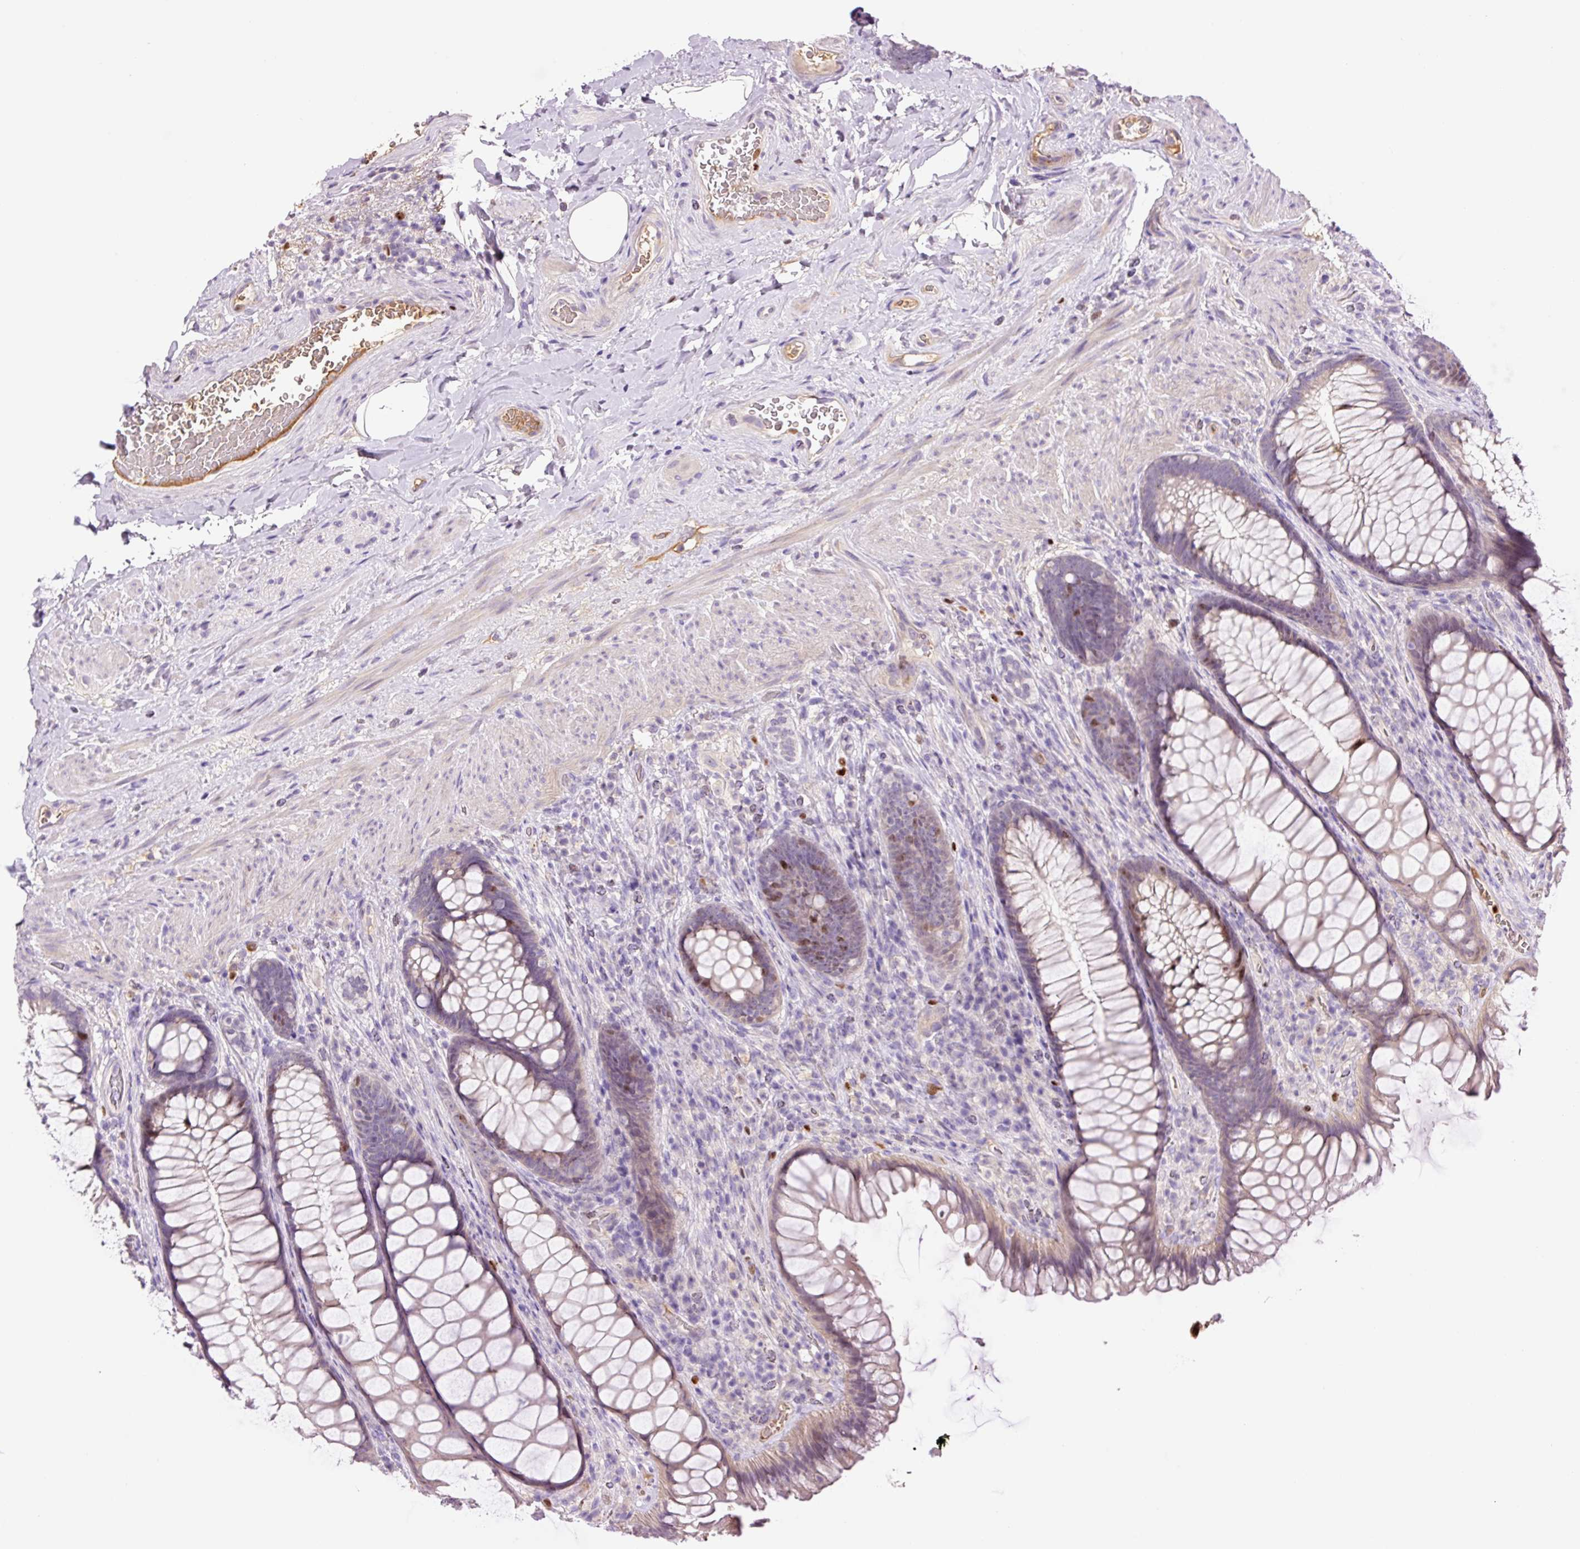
{"staining": {"intensity": "moderate", "quantity": "<25%", "location": "nuclear"}, "tissue": "rectum", "cell_type": "Glandular cells", "image_type": "normal", "snomed": [{"axis": "morphology", "description": "Normal tissue, NOS"}, {"axis": "topography", "description": "Rectum"}], "caption": "An IHC photomicrograph of benign tissue is shown. Protein staining in brown shows moderate nuclear positivity in rectum within glandular cells.", "gene": "DPPA4", "patient": {"sex": "male", "age": 53}}